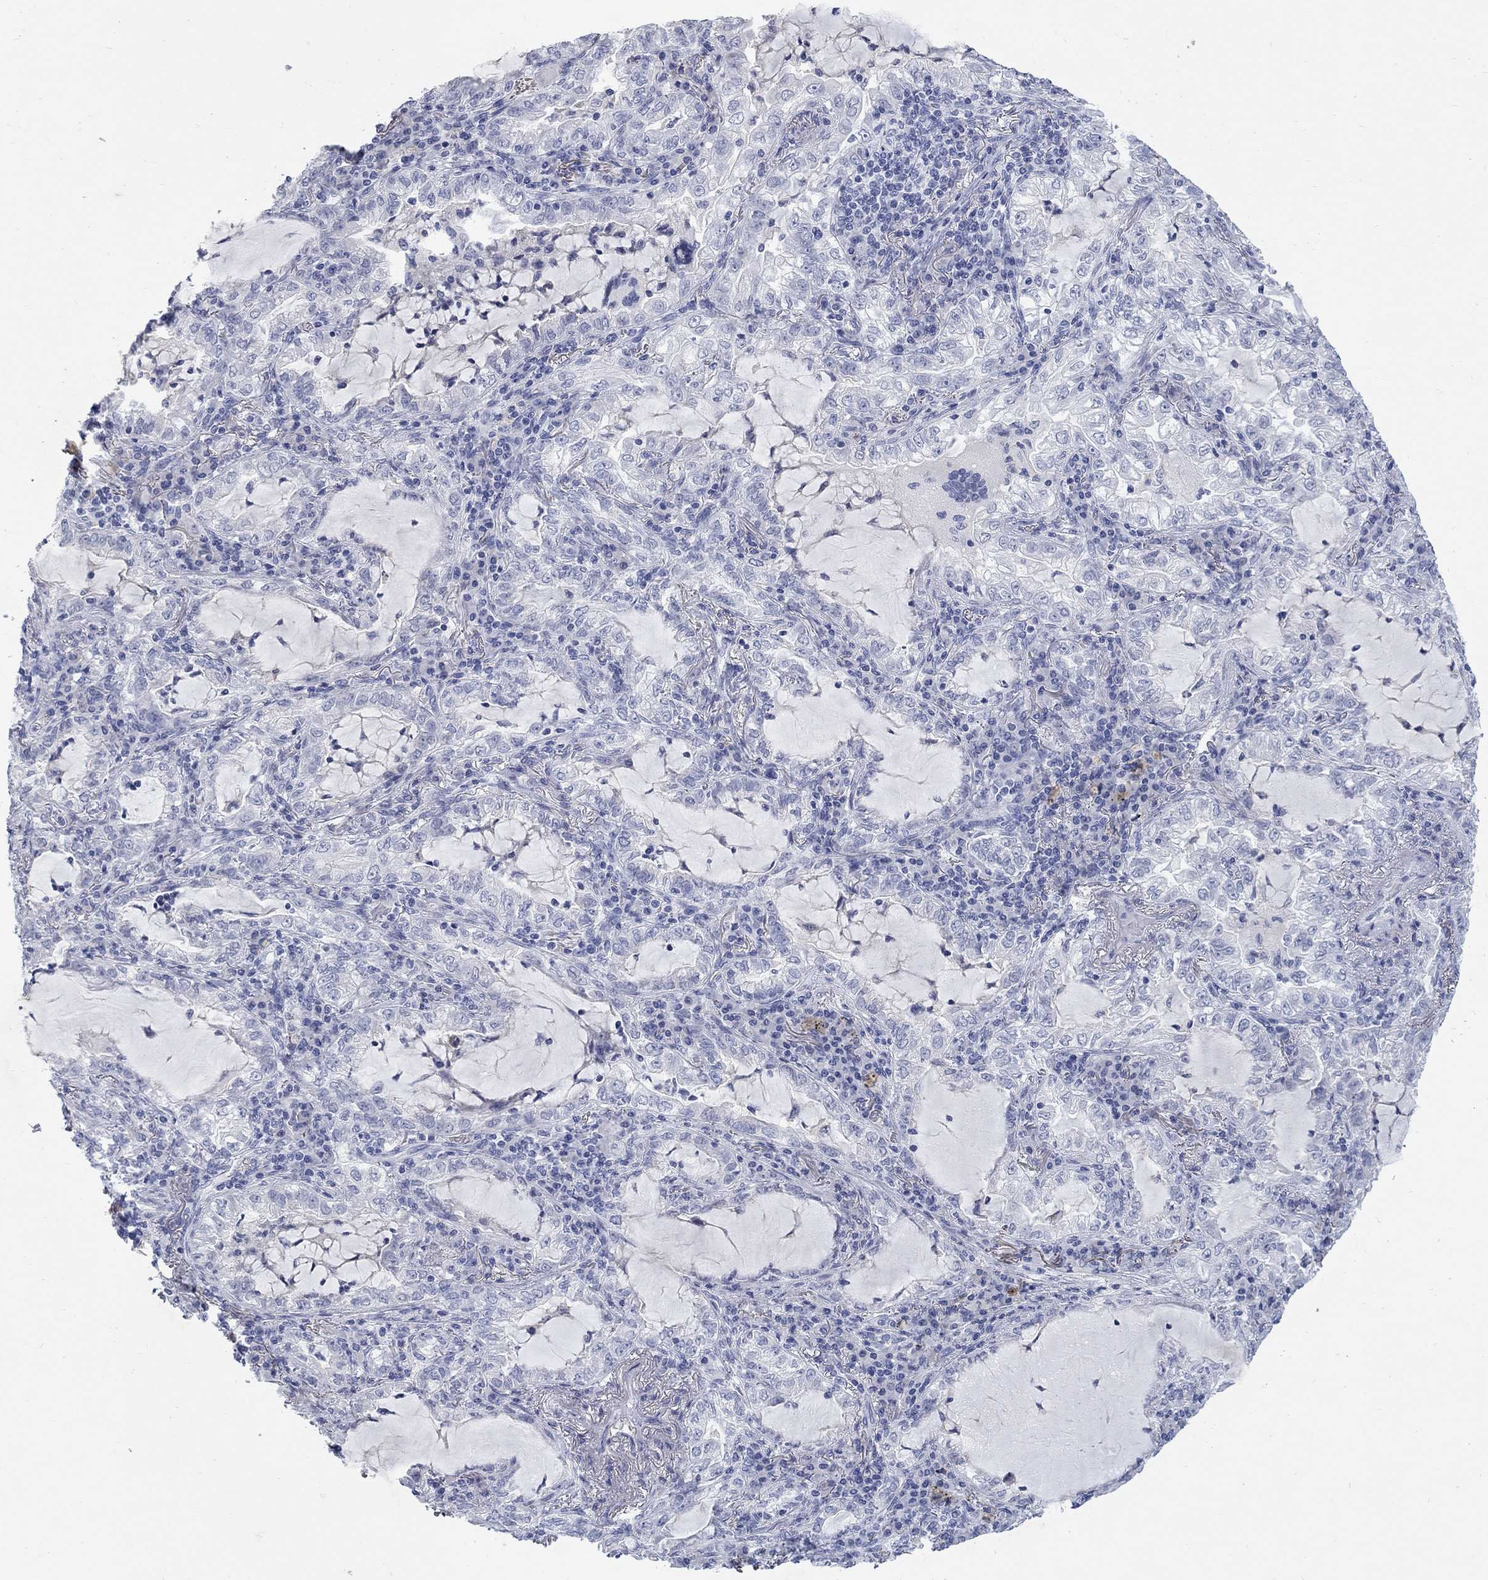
{"staining": {"intensity": "negative", "quantity": "none", "location": "none"}, "tissue": "lung cancer", "cell_type": "Tumor cells", "image_type": "cancer", "snomed": [{"axis": "morphology", "description": "Adenocarcinoma, NOS"}, {"axis": "topography", "description": "Lung"}], "caption": "There is no significant staining in tumor cells of lung adenocarcinoma.", "gene": "RFTN2", "patient": {"sex": "female", "age": 73}}